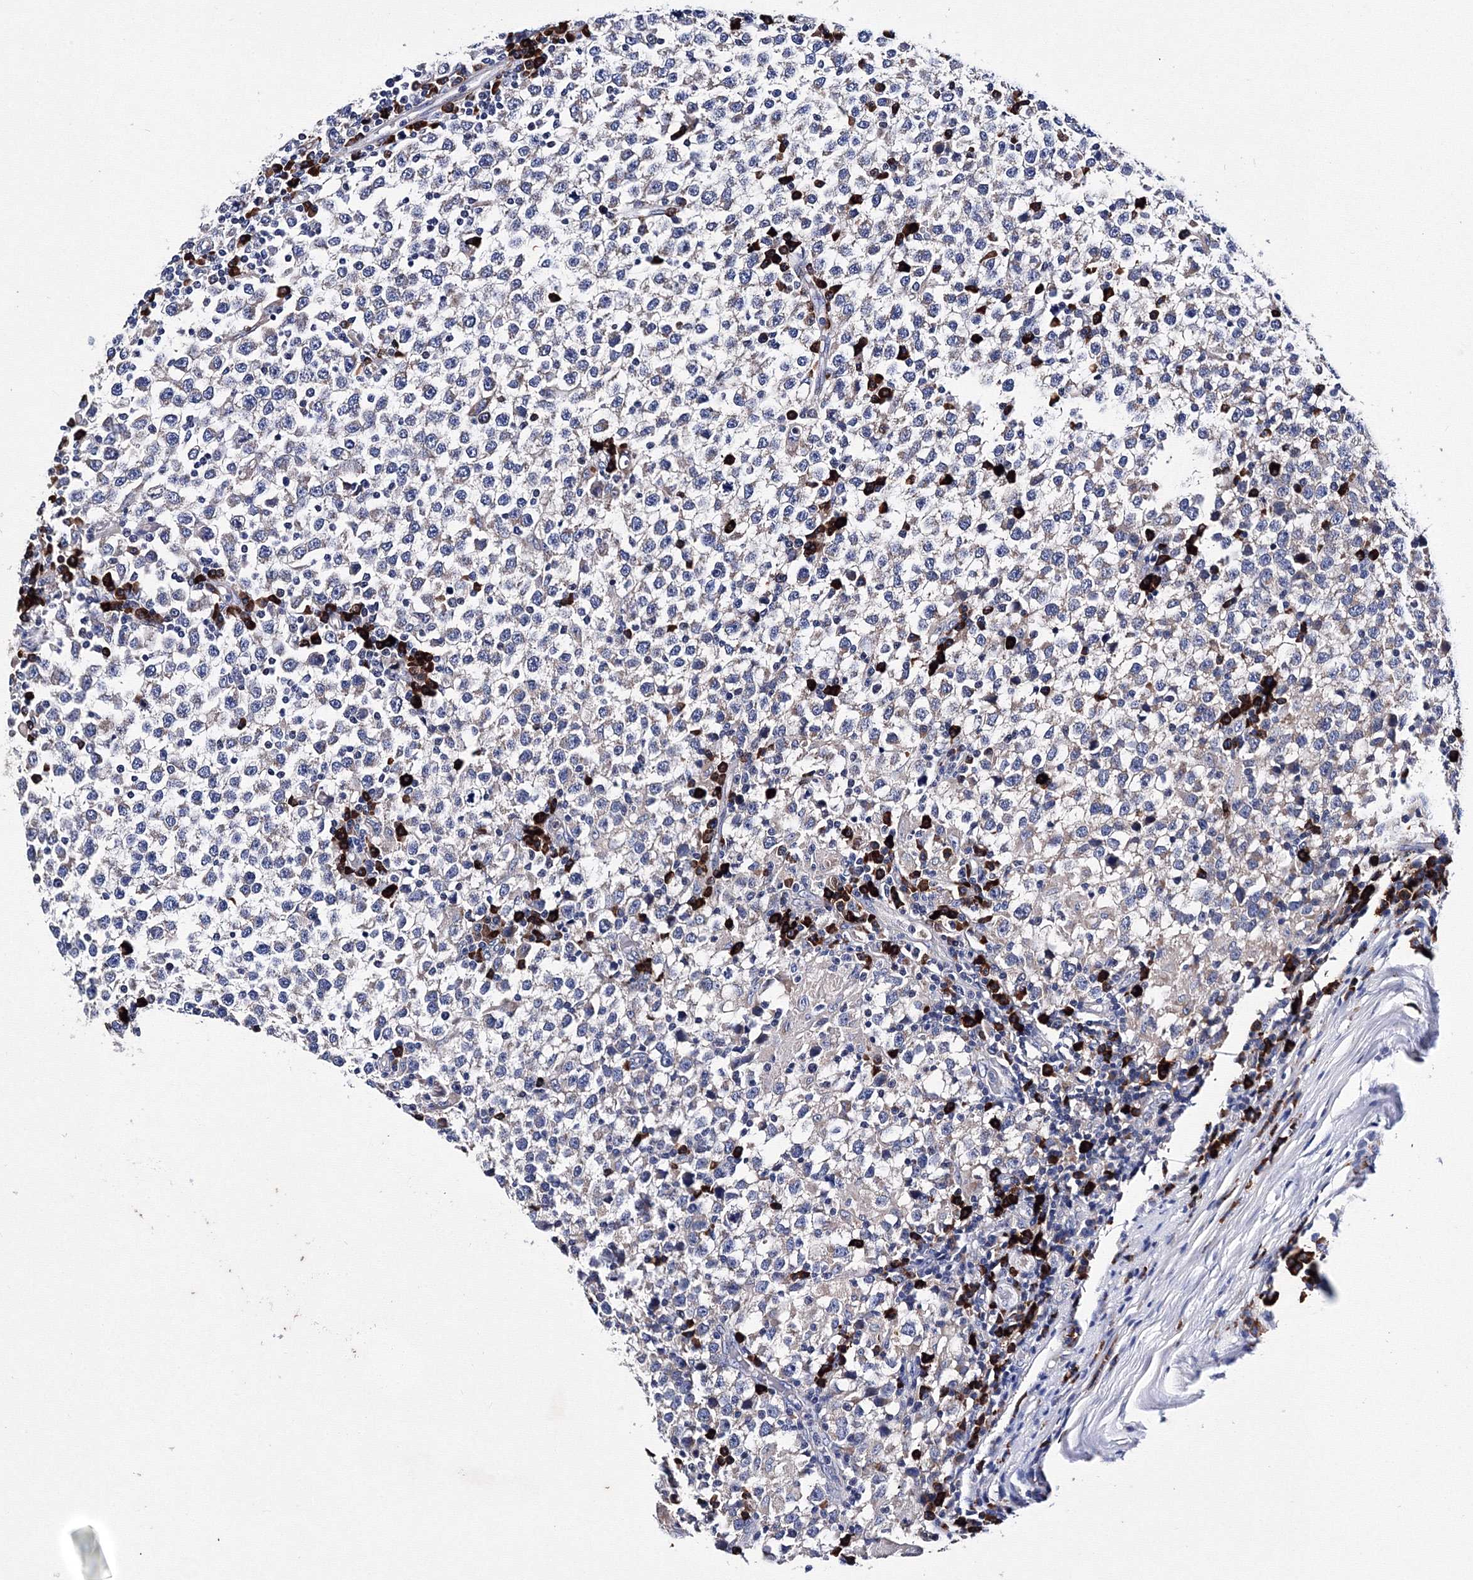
{"staining": {"intensity": "negative", "quantity": "none", "location": "none"}, "tissue": "testis cancer", "cell_type": "Tumor cells", "image_type": "cancer", "snomed": [{"axis": "morphology", "description": "Seminoma, NOS"}, {"axis": "topography", "description": "Testis"}], "caption": "High power microscopy photomicrograph of an immunohistochemistry (IHC) photomicrograph of testis seminoma, revealing no significant positivity in tumor cells.", "gene": "TRPM2", "patient": {"sex": "male", "age": 65}}